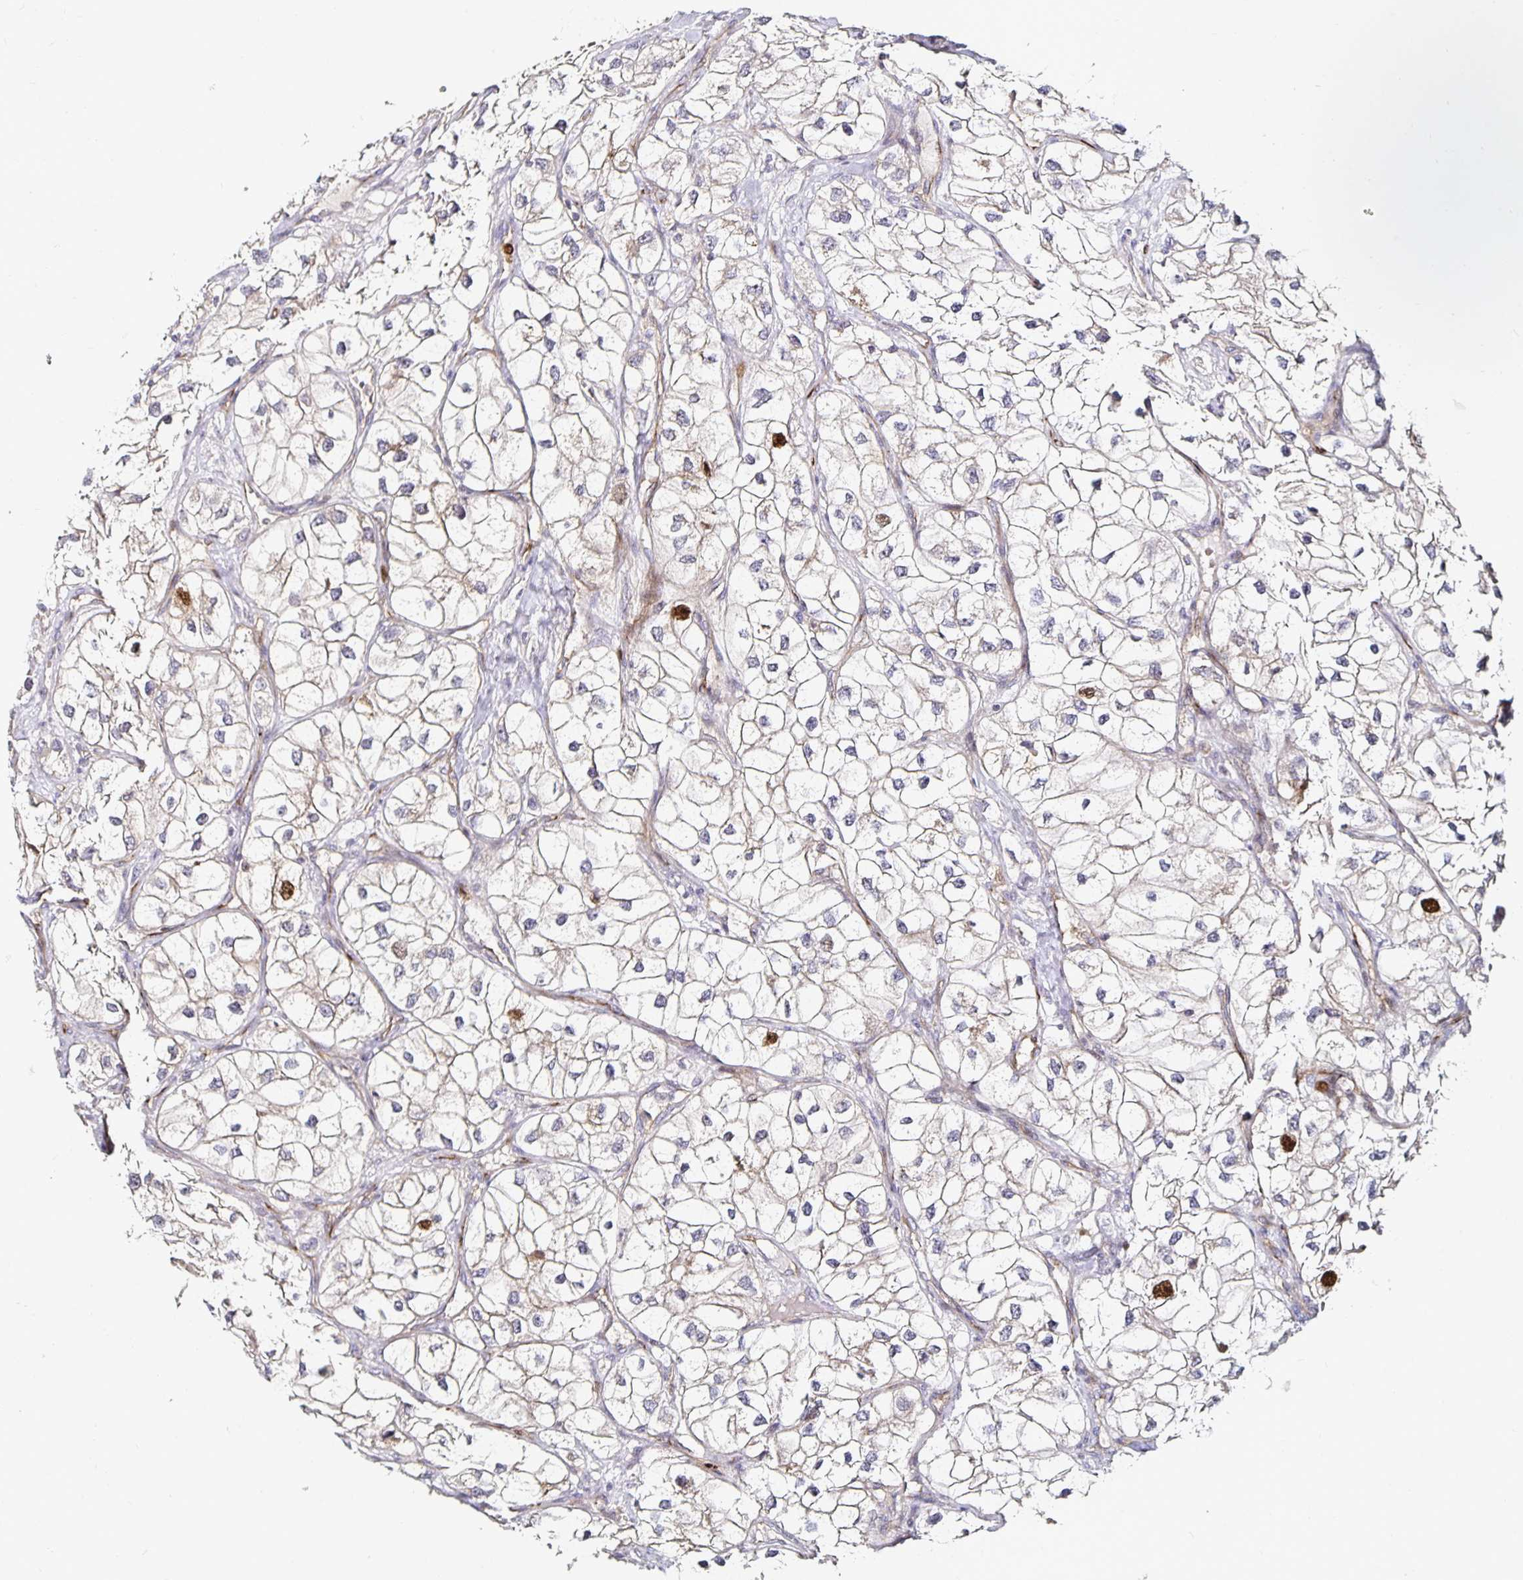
{"staining": {"intensity": "strong", "quantity": "<25%", "location": "nuclear"}, "tissue": "renal cancer", "cell_type": "Tumor cells", "image_type": "cancer", "snomed": [{"axis": "morphology", "description": "Adenocarcinoma, NOS"}, {"axis": "topography", "description": "Kidney"}], "caption": "This is an image of immunohistochemistry staining of renal cancer (adenocarcinoma), which shows strong expression in the nuclear of tumor cells.", "gene": "ANLN", "patient": {"sex": "male", "age": 59}}